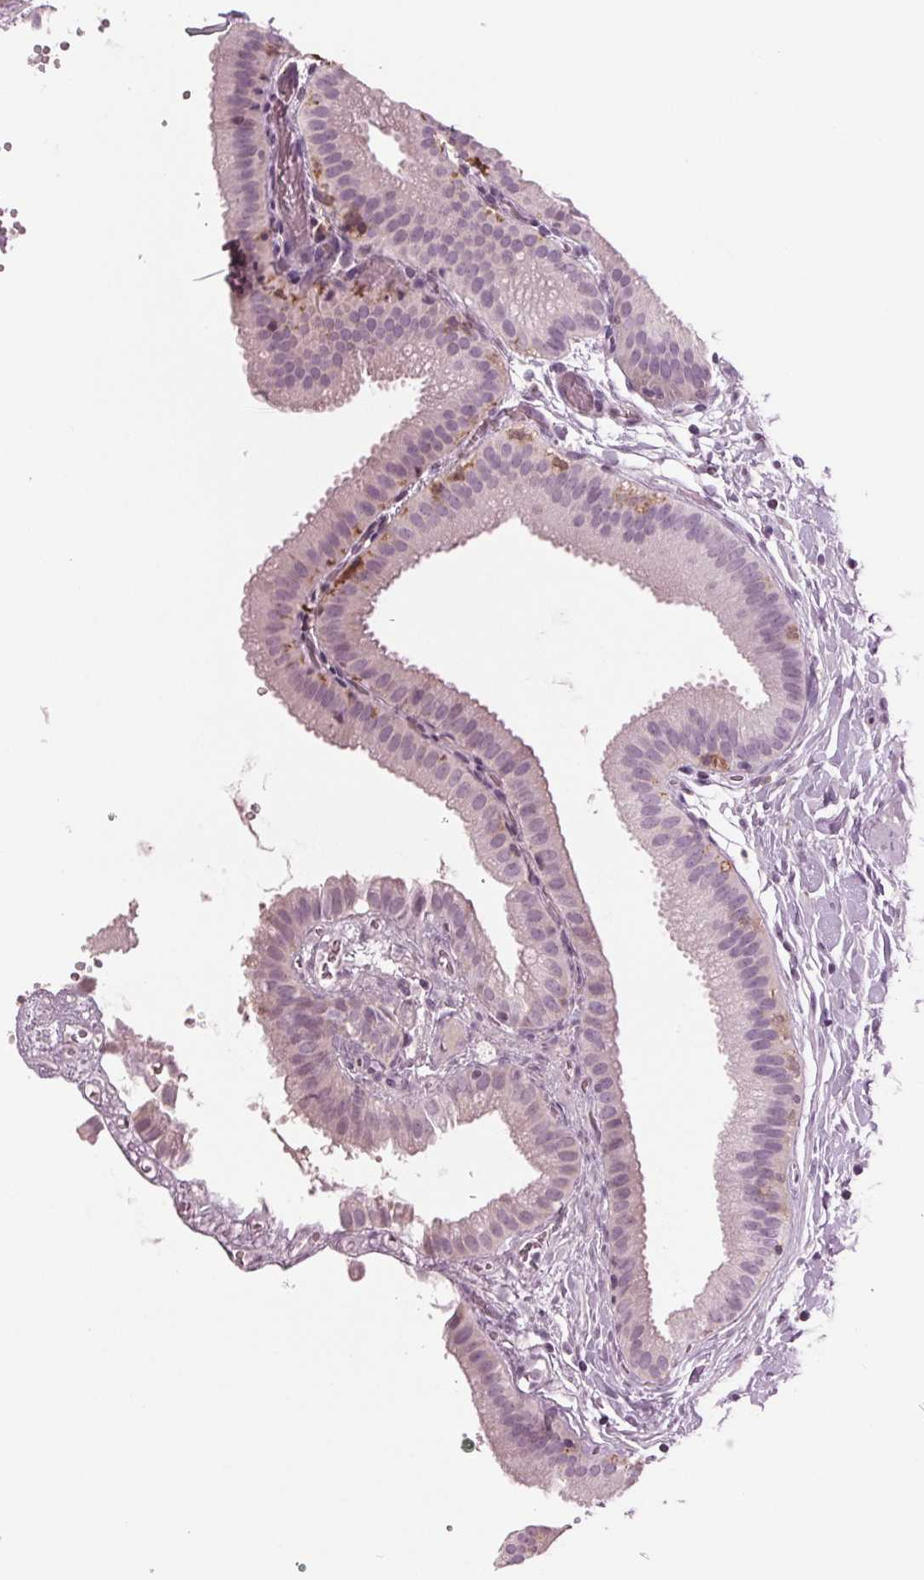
{"staining": {"intensity": "negative", "quantity": "none", "location": "none"}, "tissue": "gallbladder", "cell_type": "Glandular cells", "image_type": "normal", "snomed": [{"axis": "morphology", "description": "Normal tissue, NOS"}, {"axis": "topography", "description": "Gallbladder"}], "caption": "This micrograph is of unremarkable gallbladder stained with immunohistochemistry to label a protein in brown with the nuclei are counter-stained blue. There is no staining in glandular cells. (DAB (3,3'-diaminobenzidine) immunohistochemistry, high magnification).", "gene": "BTLA", "patient": {"sex": "female", "age": 63}}